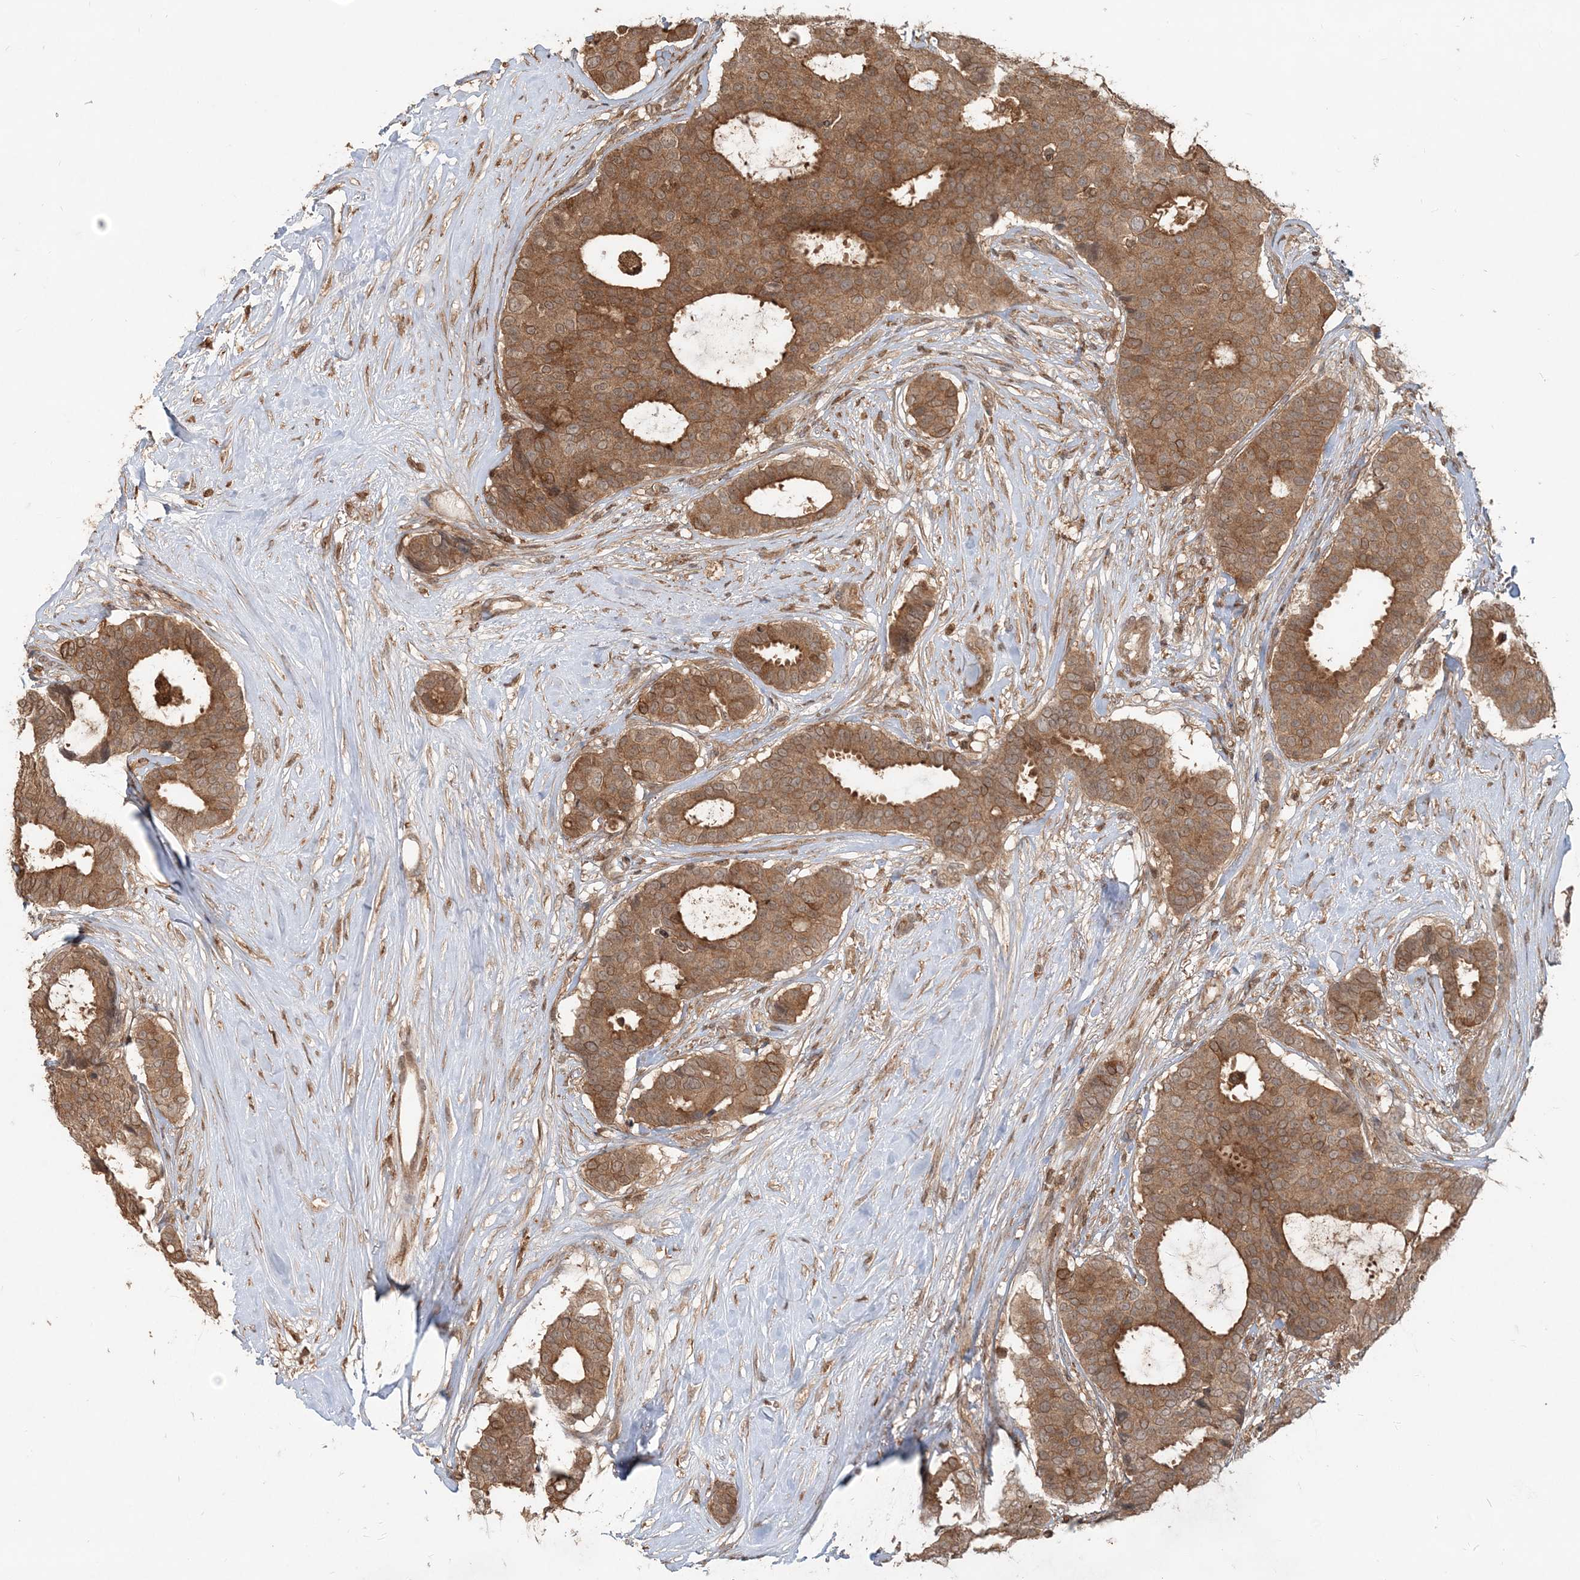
{"staining": {"intensity": "moderate", "quantity": ">75%", "location": "cytoplasmic/membranous"}, "tissue": "breast cancer", "cell_type": "Tumor cells", "image_type": "cancer", "snomed": [{"axis": "morphology", "description": "Duct carcinoma"}, {"axis": "topography", "description": "Breast"}], "caption": "Immunohistochemical staining of human invasive ductal carcinoma (breast) reveals medium levels of moderate cytoplasmic/membranous positivity in approximately >75% of tumor cells. (IHC, brightfield microscopy, high magnification).", "gene": "CAB39", "patient": {"sex": "female", "age": 75}}